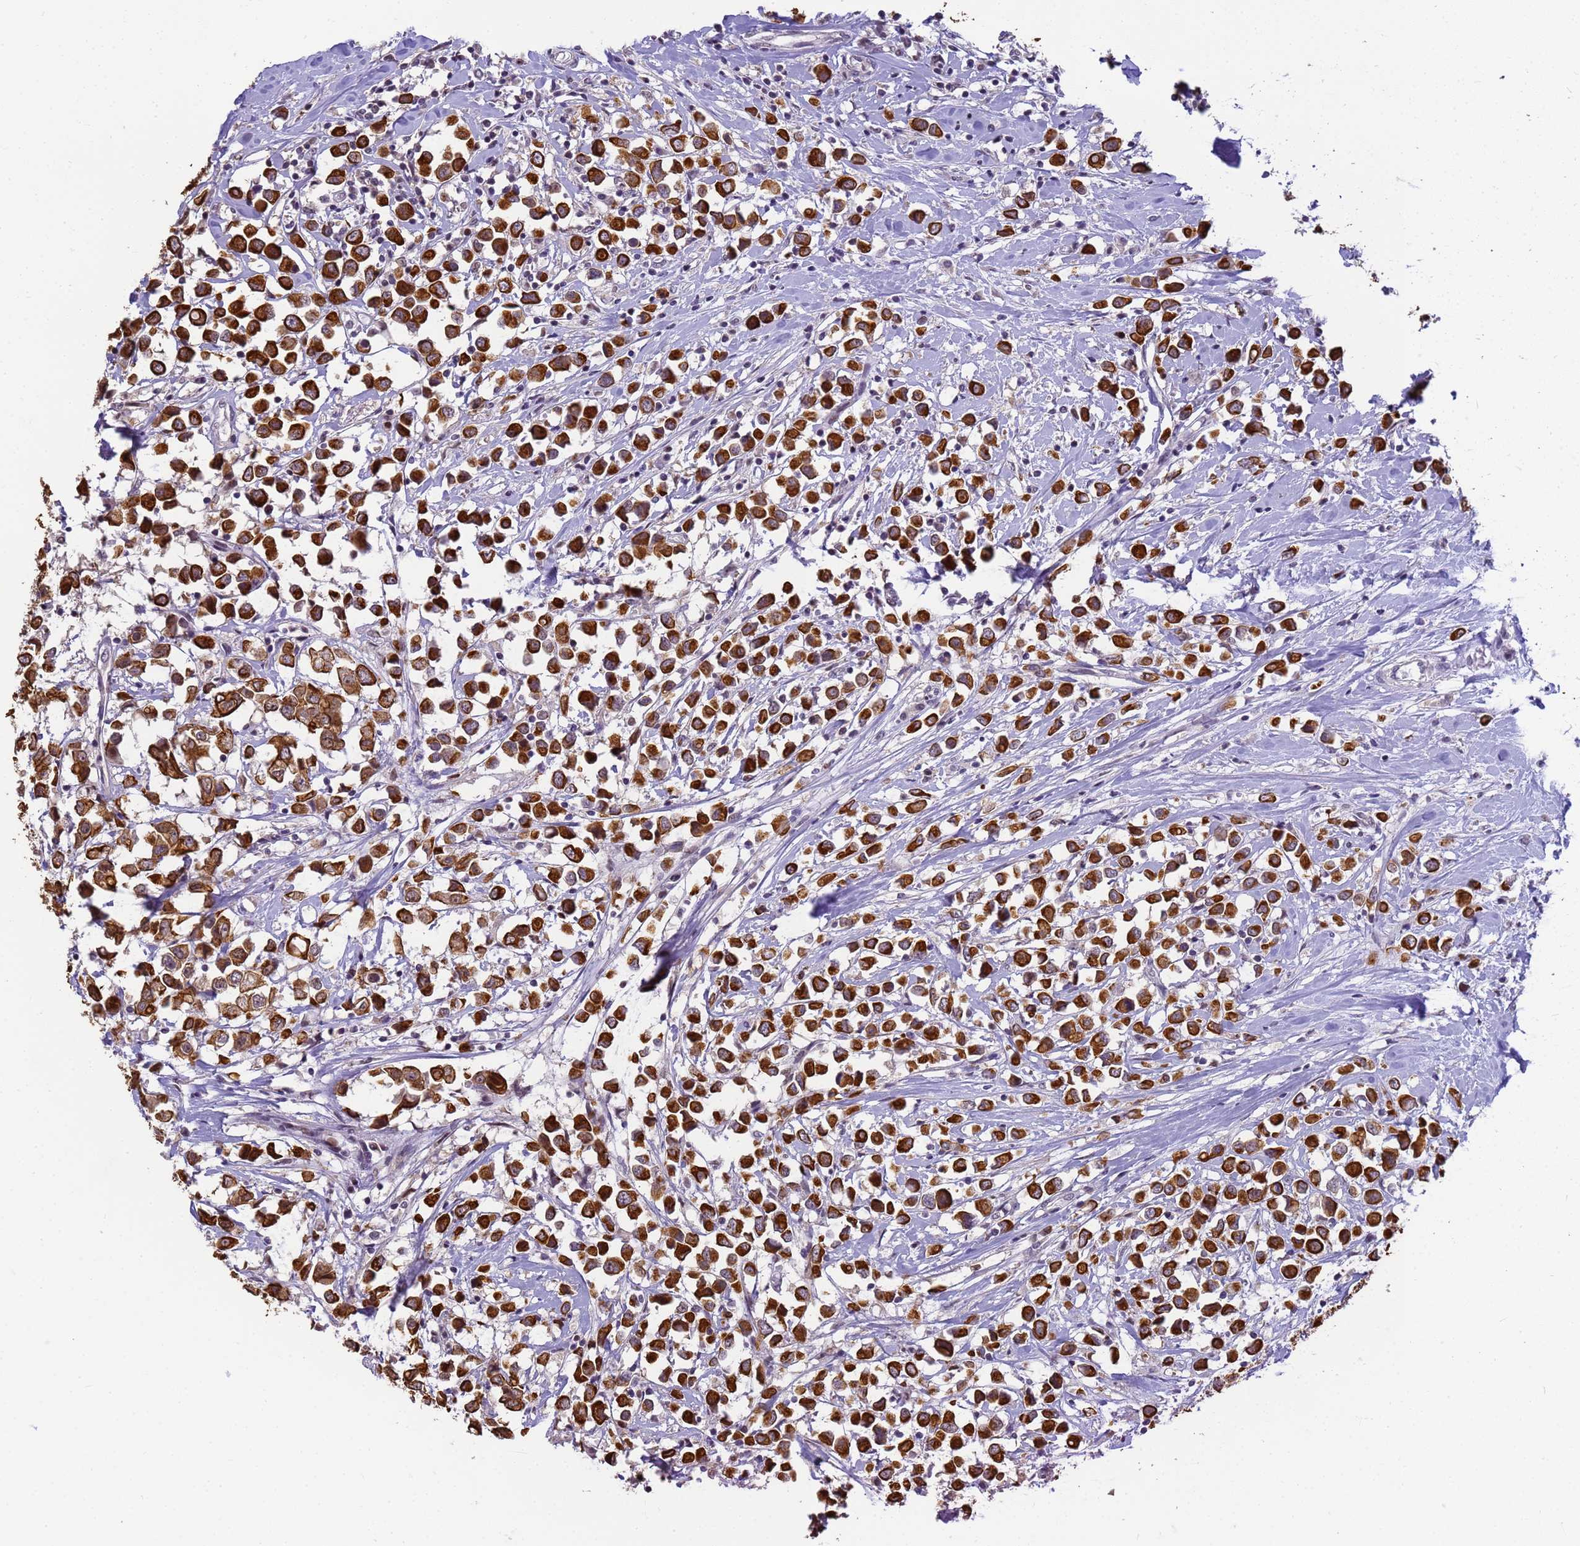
{"staining": {"intensity": "strong", "quantity": ">75%", "location": "cytoplasmic/membranous"}, "tissue": "breast cancer", "cell_type": "Tumor cells", "image_type": "cancer", "snomed": [{"axis": "morphology", "description": "Duct carcinoma"}, {"axis": "topography", "description": "Breast"}], "caption": "An image of invasive ductal carcinoma (breast) stained for a protein demonstrates strong cytoplasmic/membranous brown staining in tumor cells.", "gene": "VWA3A", "patient": {"sex": "female", "age": 61}}